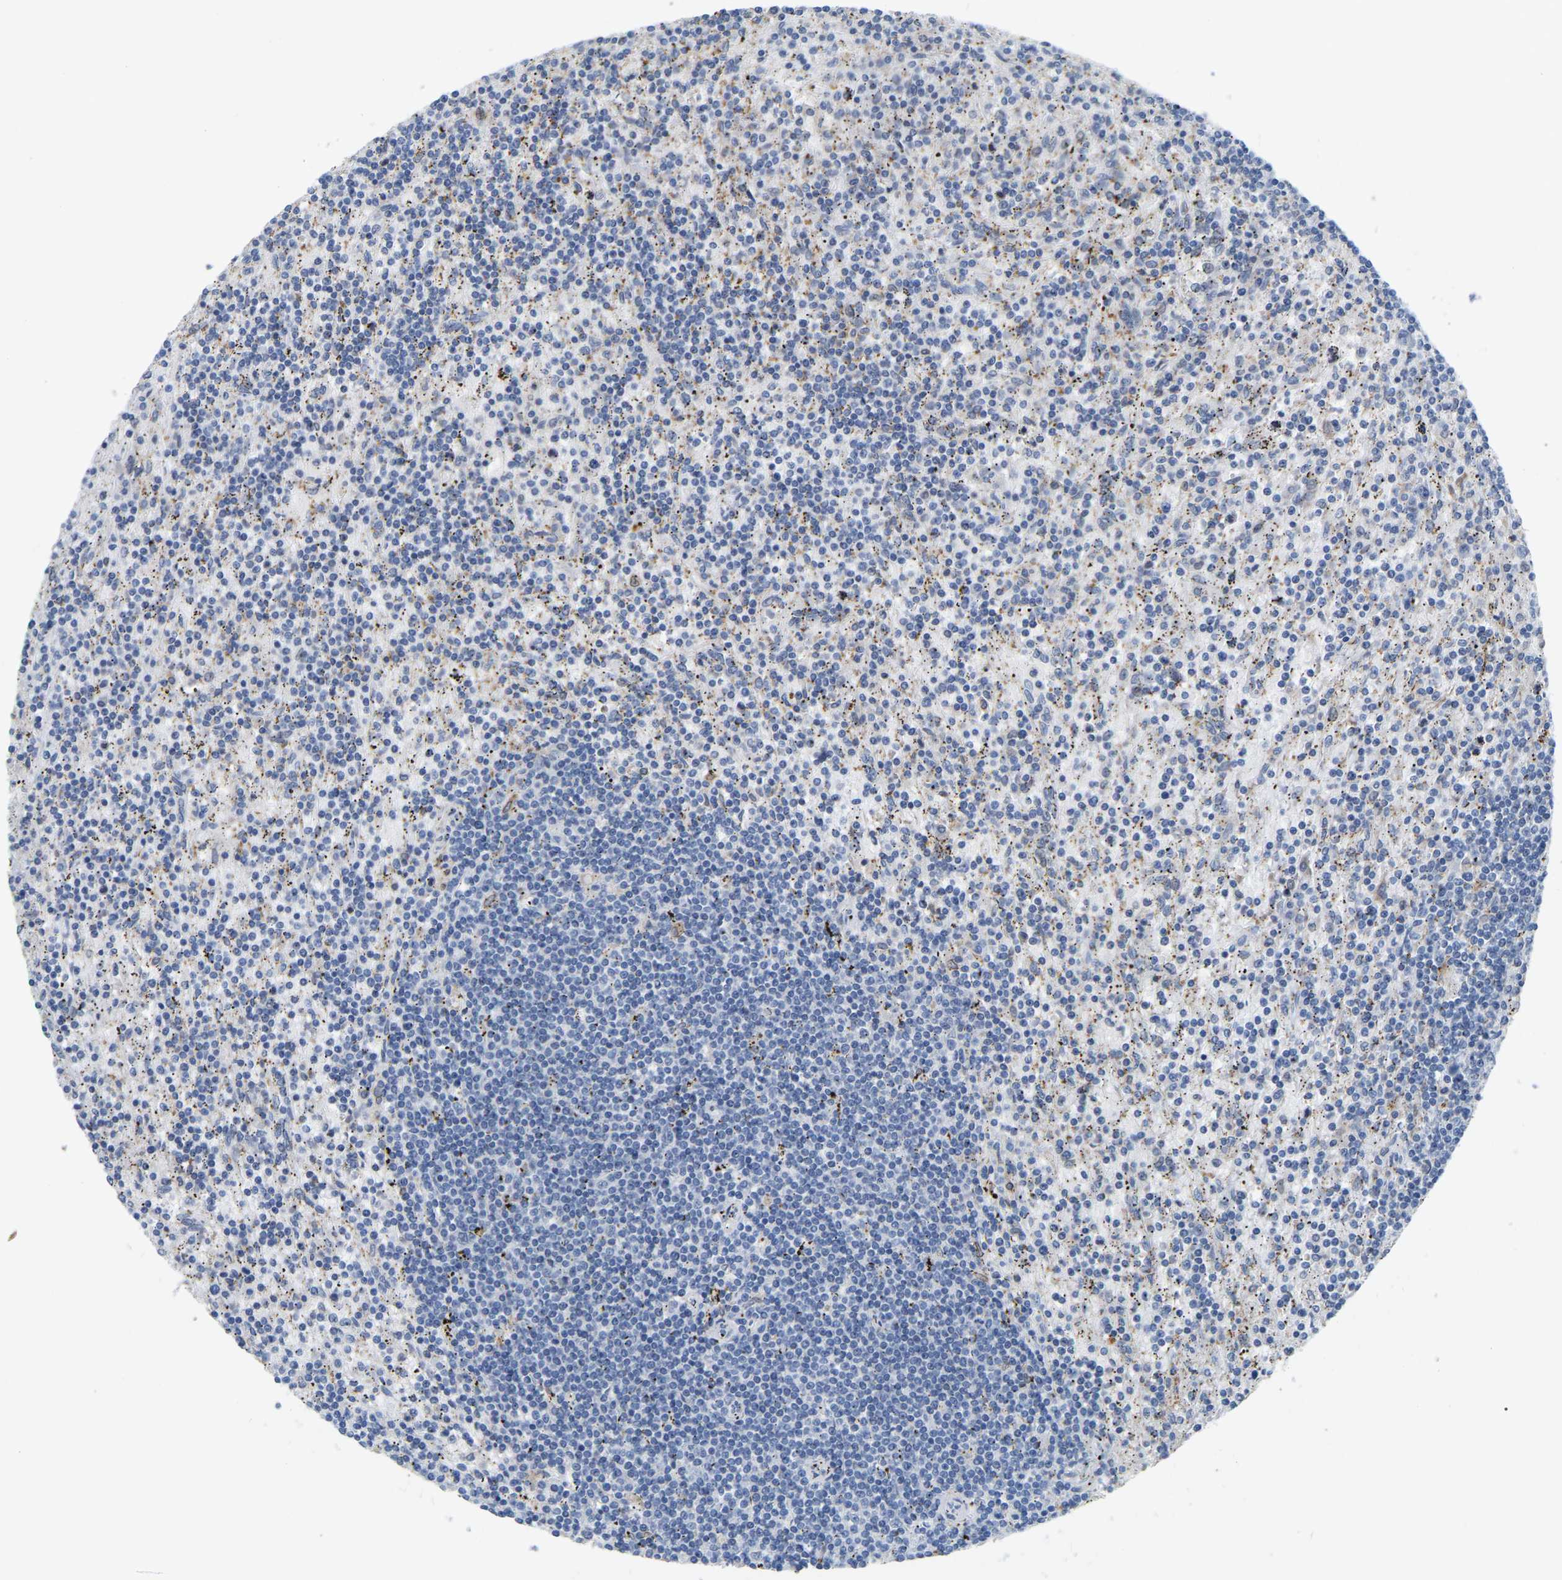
{"staining": {"intensity": "negative", "quantity": "none", "location": "none"}, "tissue": "lymphoma", "cell_type": "Tumor cells", "image_type": "cancer", "snomed": [{"axis": "morphology", "description": "Malignant lymphoma, non-Hodgkin's type, Low grade"}, {"axis": "topography", "description": "Spleen"}], "caption": "Tumor cells are negative for brown protein staining in lymphoma.", "gene": "PTGS1", "patient": {"sex": "male", "age": 76}}